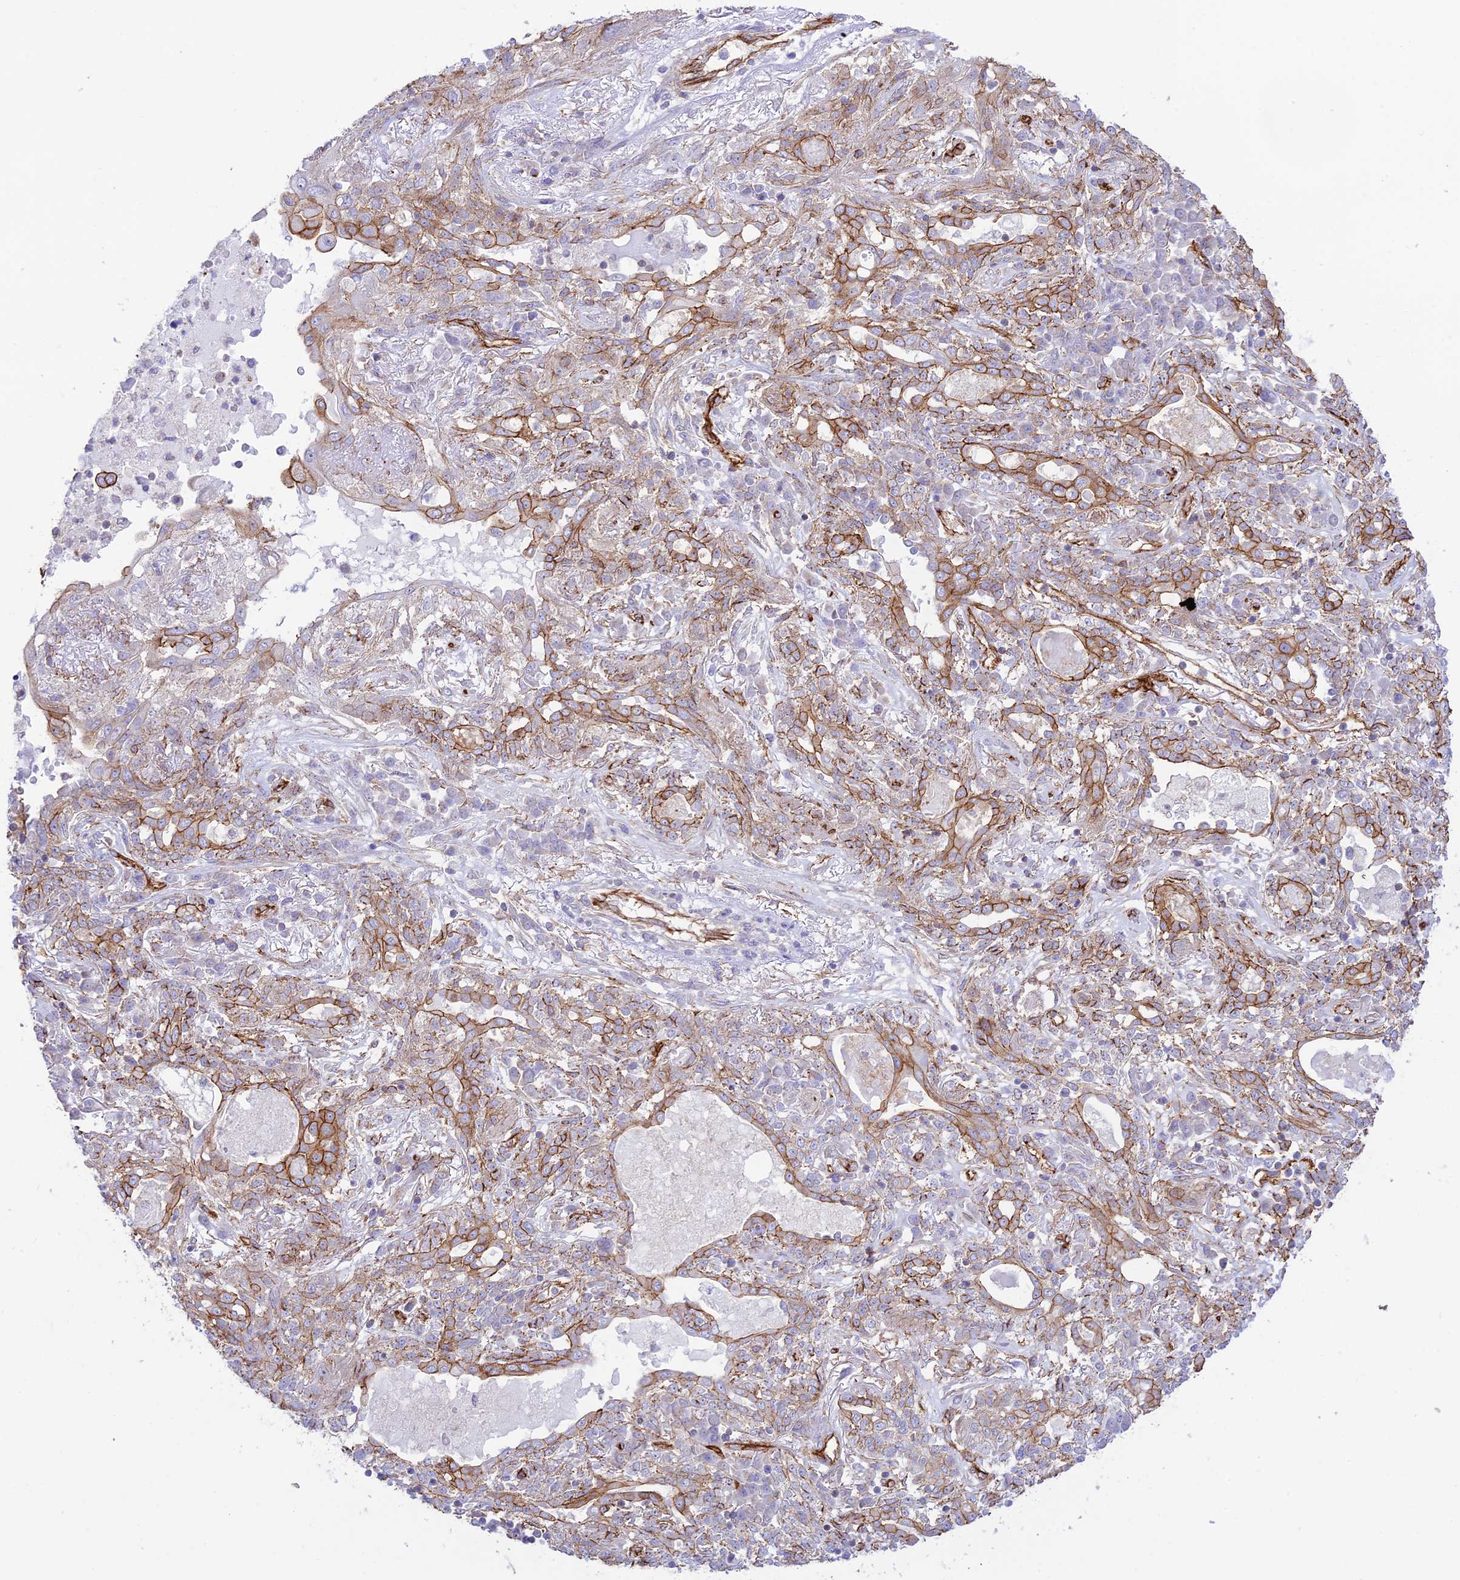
{"staining": {"intensity": "strong", "quantity": "<25%", "location": "cytoplasmic/membranous"}, "tissue": "lung cancer", "cell_type": "Tumor cells", "image_type": "cancer", "snomed": [{"axis": "morphology", "description": "Squamous cell carcinoma, NOS"}, {"axis": "topography", "description": "Lung"}], "caption": "Immunohistochemistry of lung squamous cell carcinoma exhibits medium levels of strong cytoplasmic/membranous expression in about <25% of tumor cells.", "gene": "YPEL5", "patient": {"sex": "female", "age": 70}}